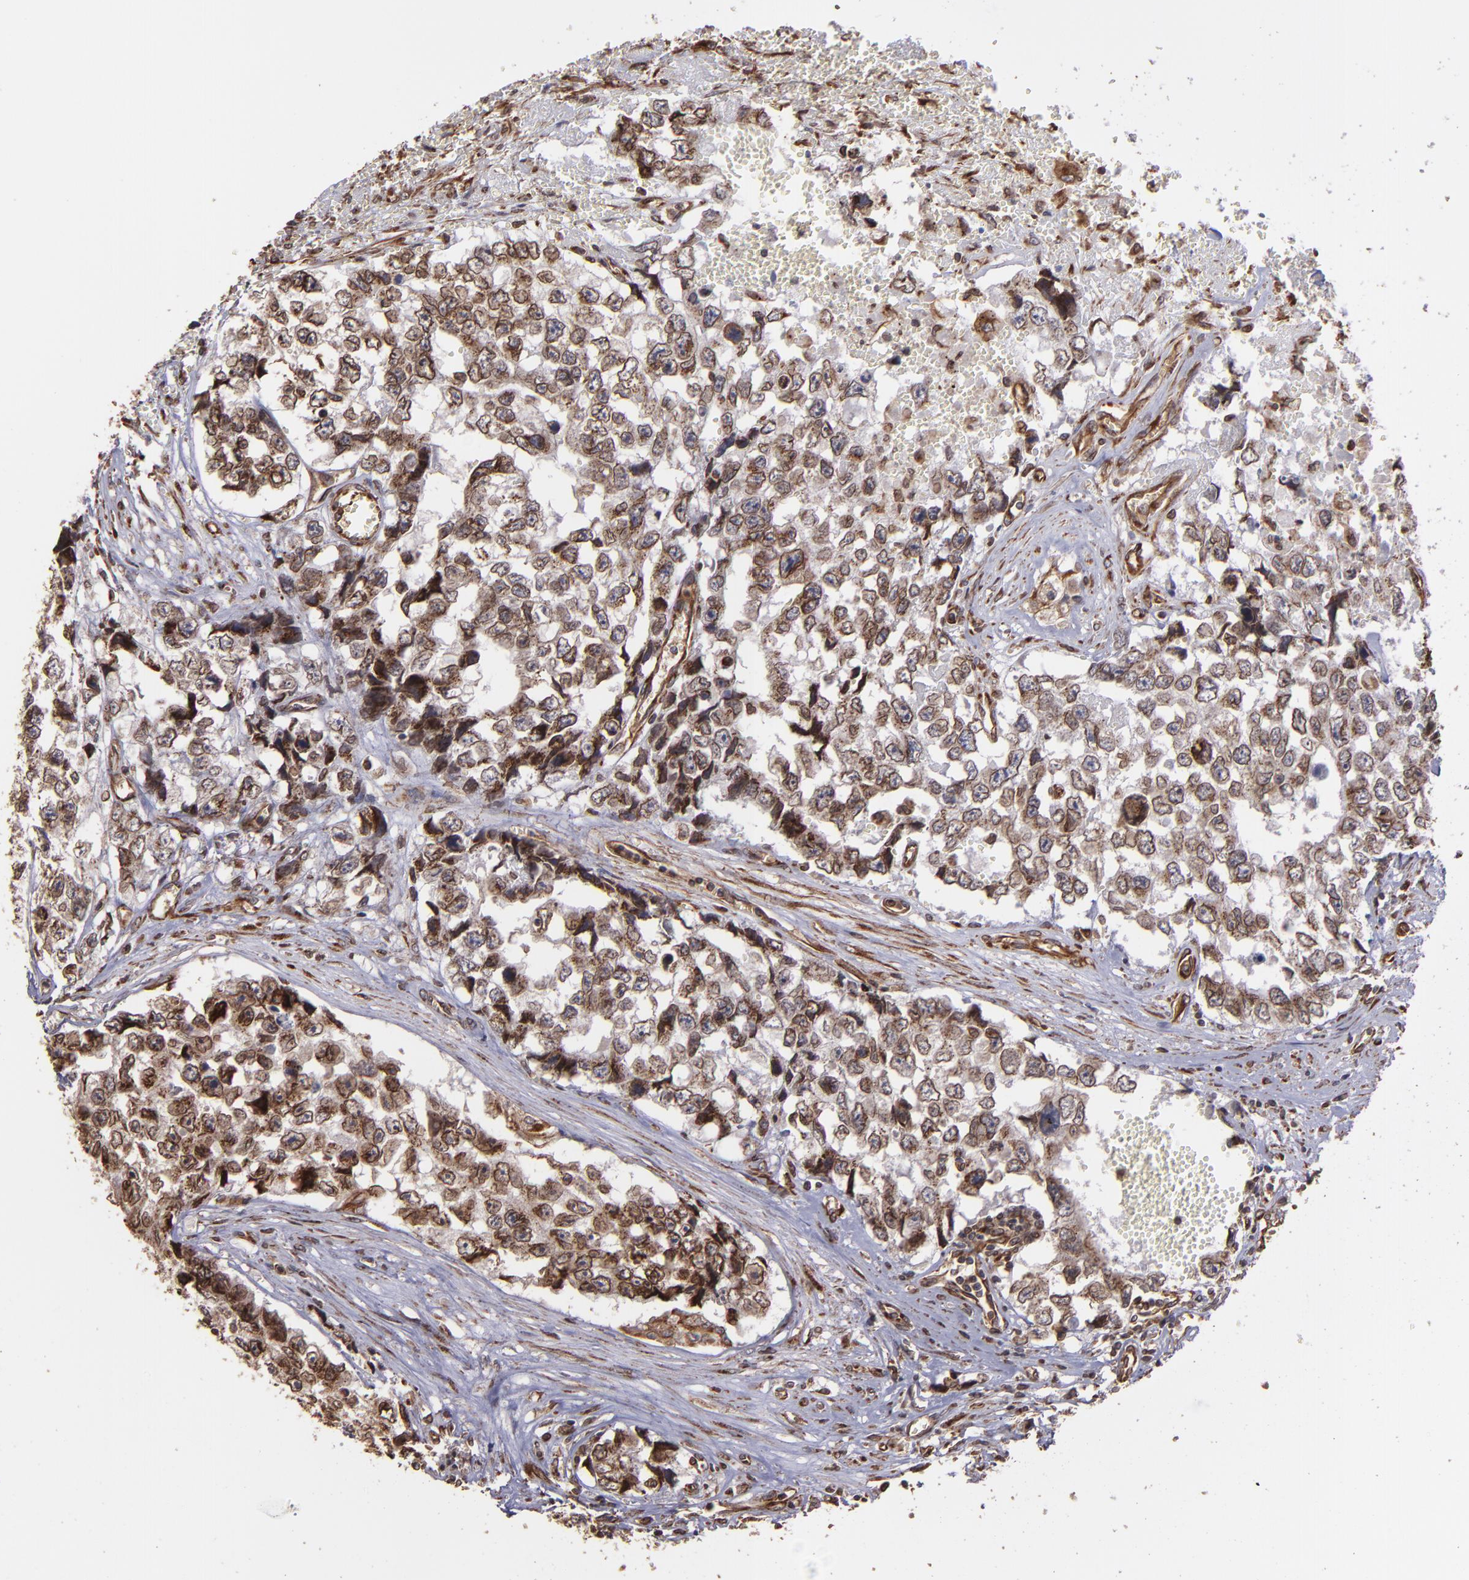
{"staining": {"intensity": "strong", "quantity": ">75%", "location": "cytoplasmic/membranous"}, "tissue": "testis cancer", "cell_type": "Tumor cells", "image_type": "cancer", "snomed": [{"axis": "morphology", "description": "Carcinoma, Embryonal, NOS"}, {"axis": "topography", "description": "Testis"}], "caption": "Embryonal carcinoma (testis) stained for a protein exhibits strong cytoplasmic/membranous positivity in tumor cells.", "gene": "TRIP11", "patient": {"sex": "male", "age": 31}}